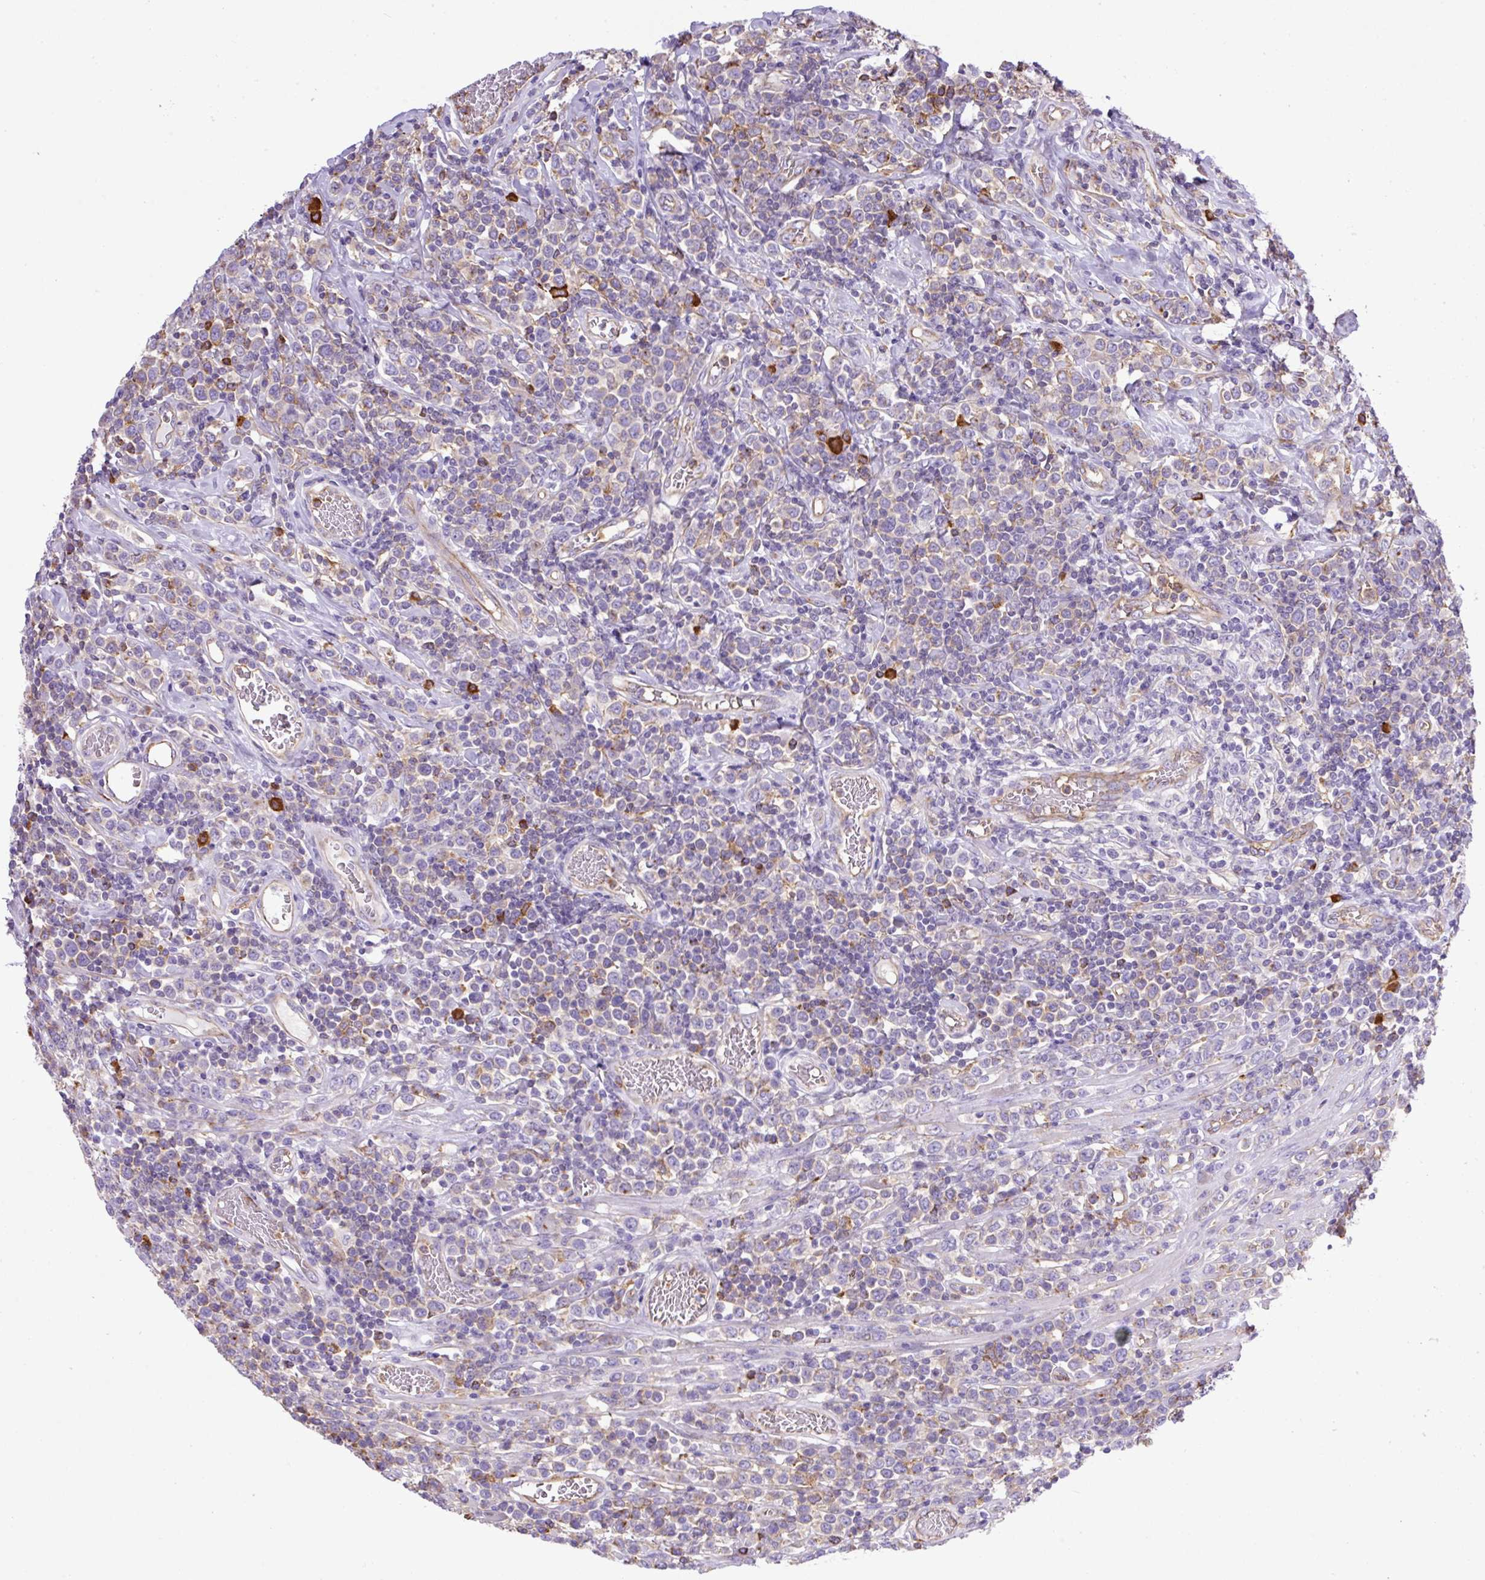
{"staining": {"intensity": "negative", "quantity": "none", "location": "none"}, "tissue": "lymphoma", "cell_type": "Tumor cells", "image_type": "cancer", "snomed": [{"axis": "morphology", "description": "Malignant lymphoma, non-Hodgkin's type, High grade"}, {"axis": "topography", "description": "Soft tissue"}], "caption": "Tumor cells show no significant staining in high-grade malignant lymphoma, non-Hodgkin's type.", "gene": "MAGEB5", "patient": {"sex": "female", "age": 56}}